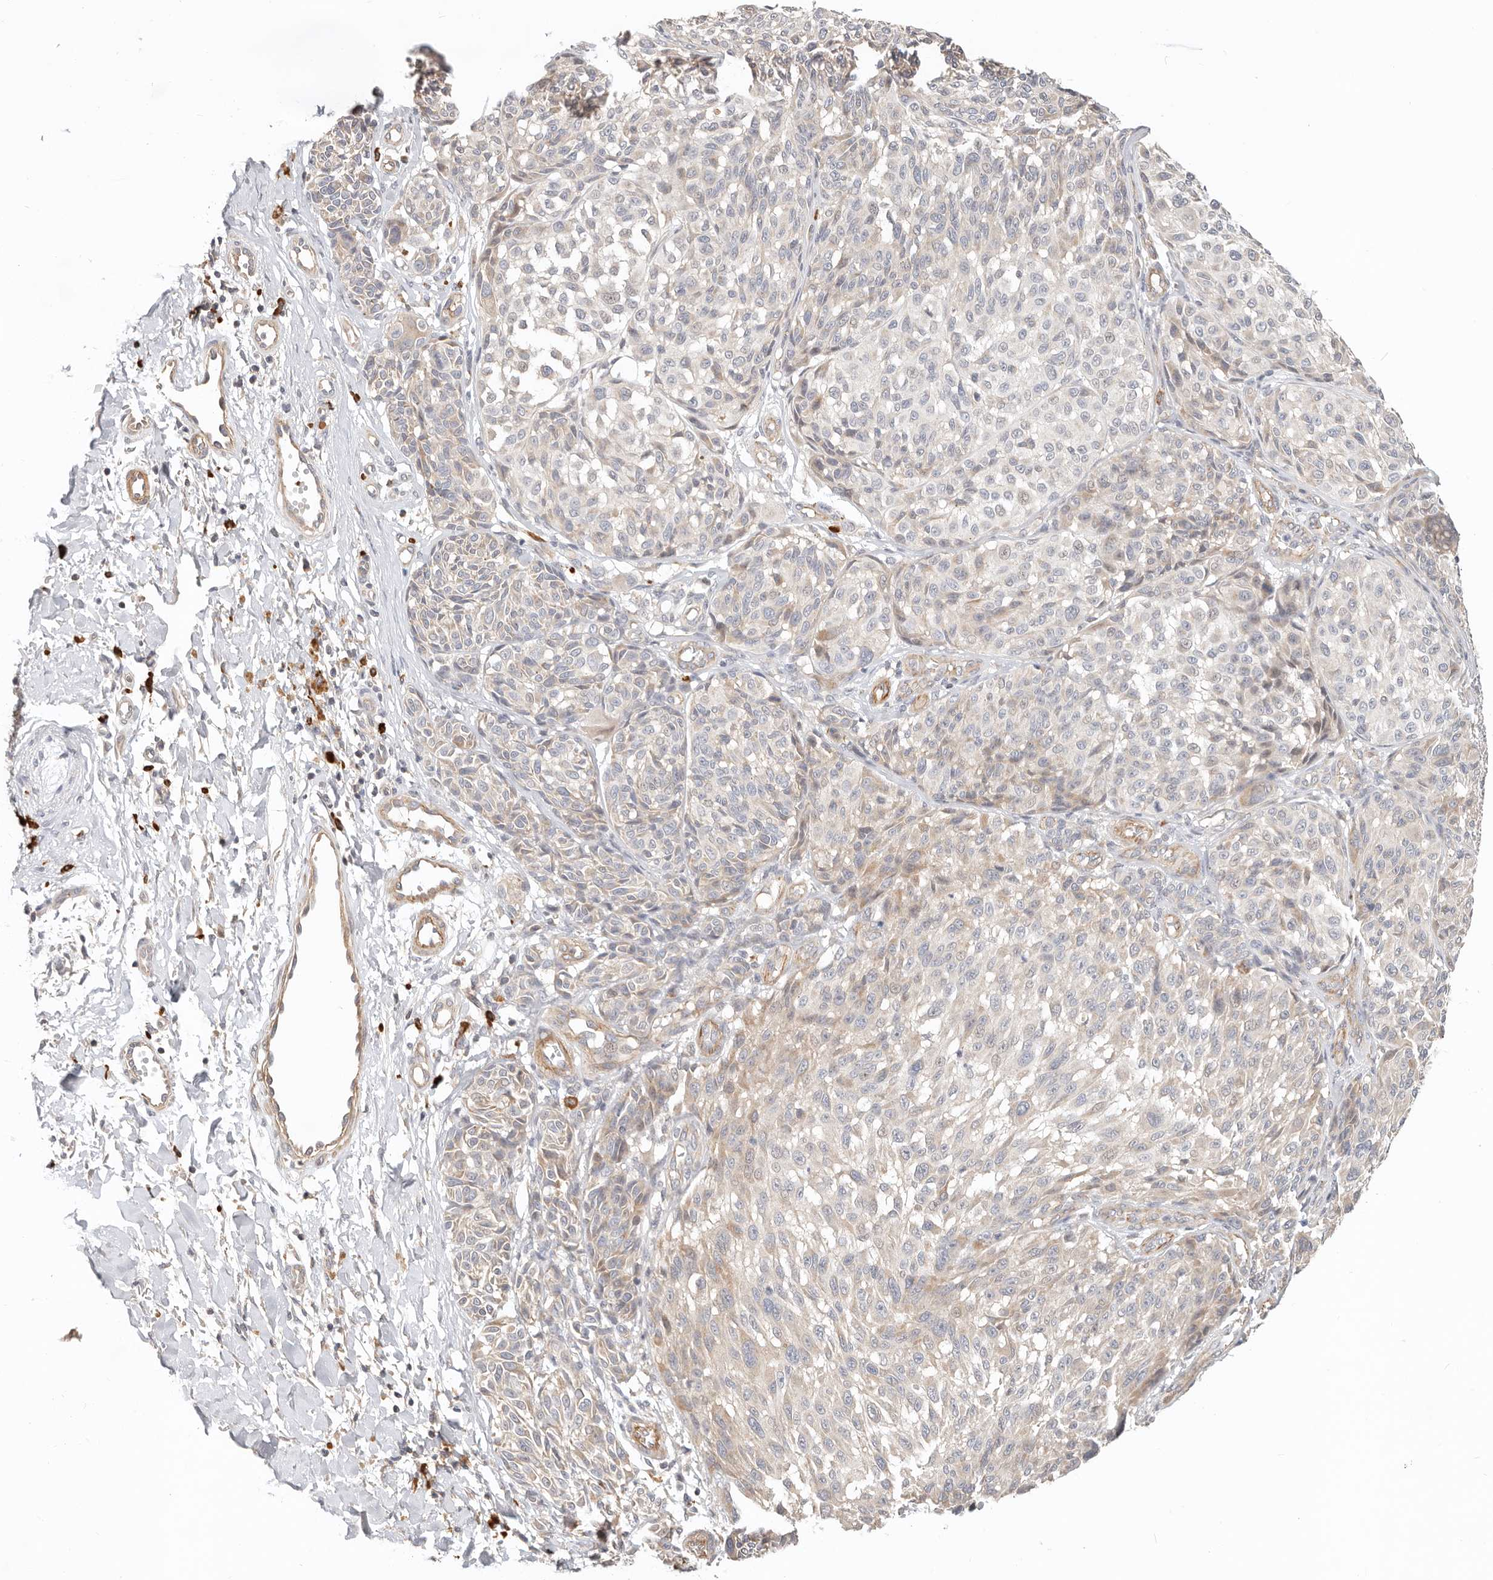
{"staining": {"intensity": "weak", "quantity": "<25%", "location": "cytoplasmic/membranous"}, "tissue": "melanoma", "cell_type": "Tumor cells", "image_type": "cancer", "snomed": [{"axis": "morphology", "description": "Malignant melanoma, NOS"}, {"axis": "topography", "description": "Skin"}], "caption": "There is no significant expression in tumor cells of melanoma.", "gene": "ZRANB1", "patient": {"sex": "male", "age": 83}}